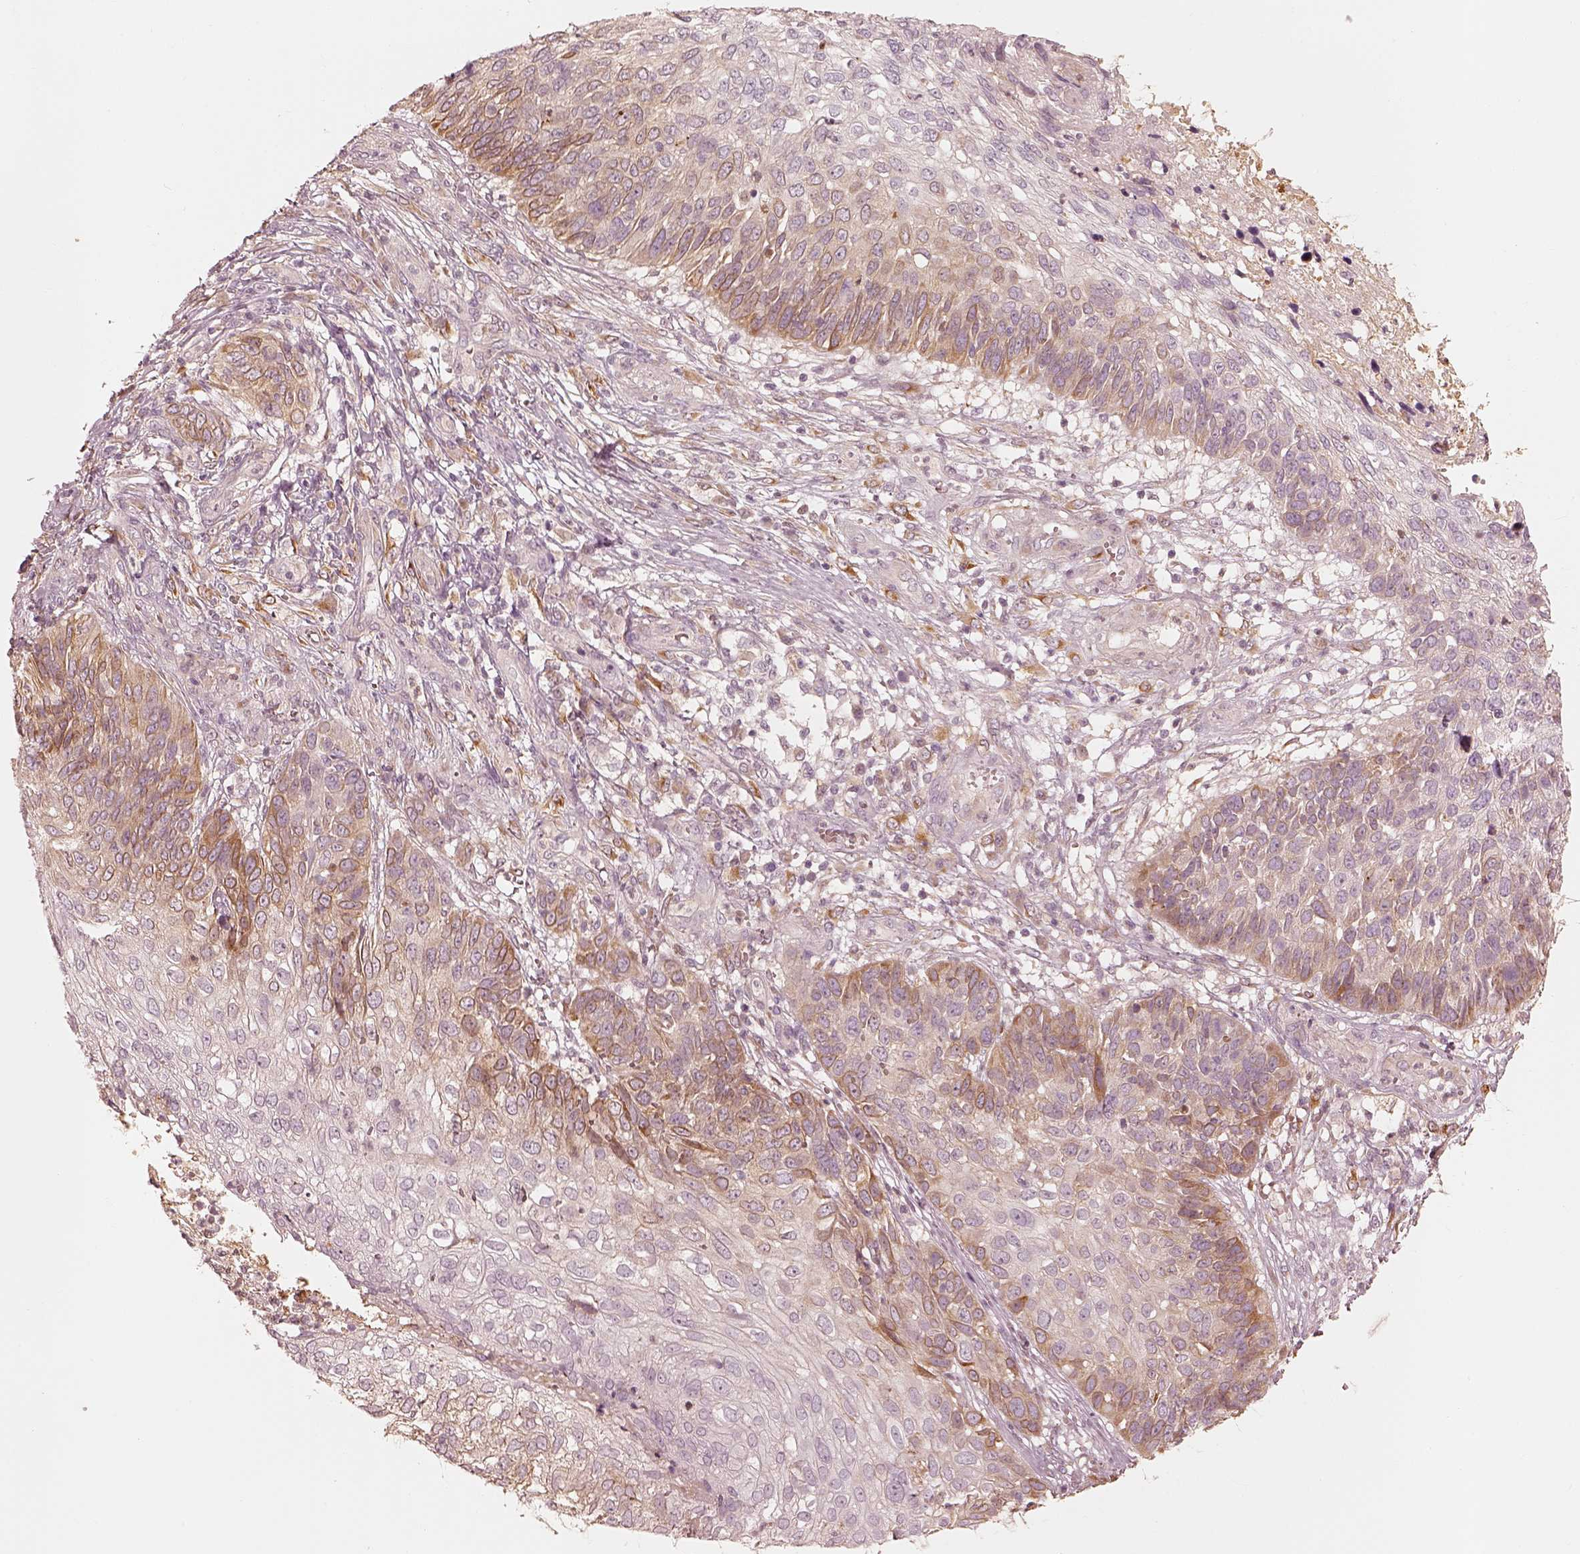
{"staining": {"intensity": "moderate", "quantity": "<25%", "location": "cytoplasmic/membranous"}, "tissue": "skin cancer", "cell_type": "Tumor cells", "image_type": "cancer", "snomed": [{"axis": "morphology", "description": "Squamous cell carcinoma, NOS"}, {"axis": "topography", "description": "Skin"}], "caption": "Skin cancer (squamous cell carcinoma) stained for a protein (brown) exhibits moderate cytoplasmic/membranous positive positivity in about <25% of tumor cells.", "gene": "WLS", "patient": {"sex": "male", "age": 92}}